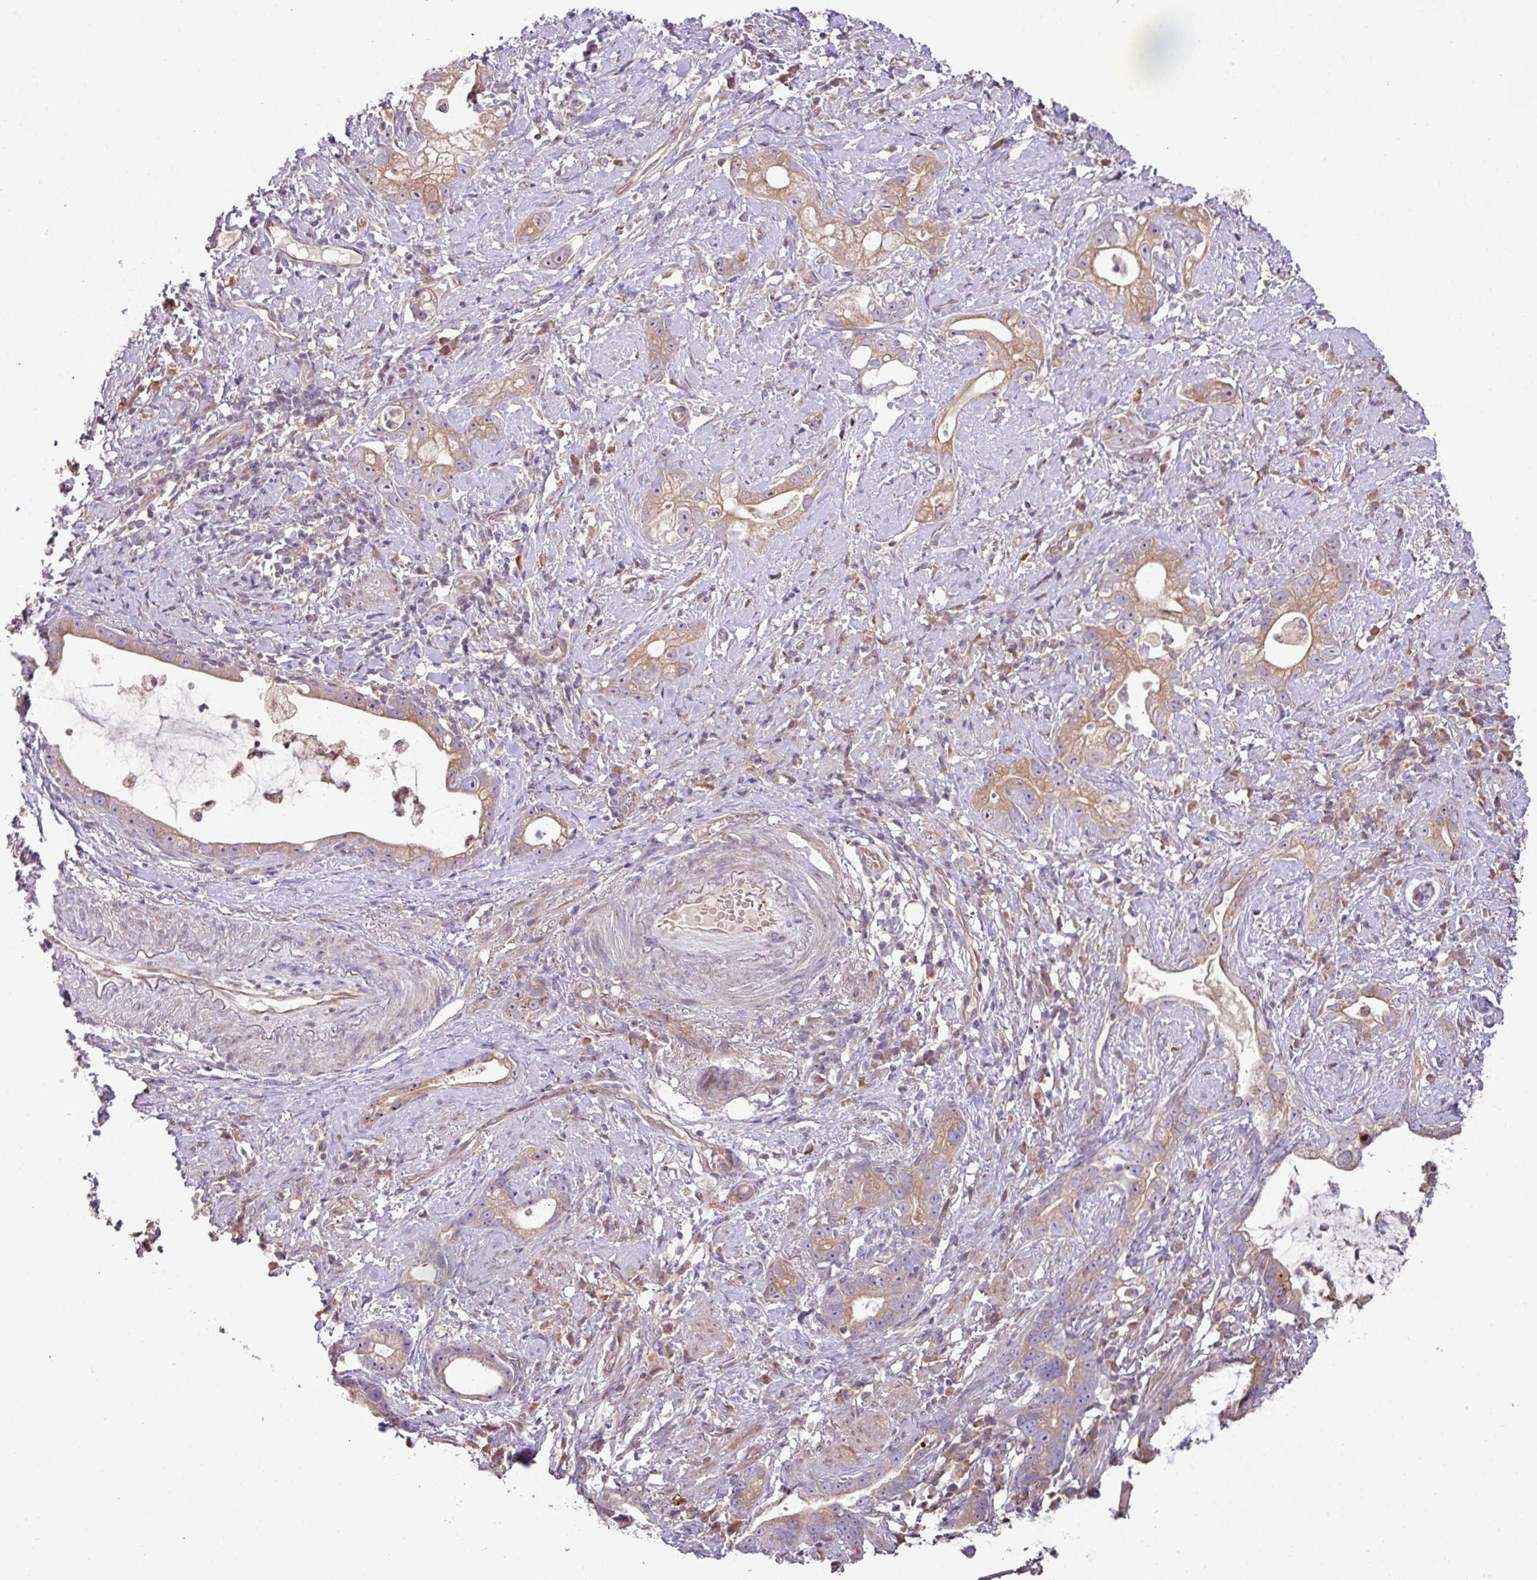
{"staining": {"intensity": "moderate", "quantity": ">75%", "location": "cytoplasmic/membranous"}, "tissue": "stomach cancer", "cell_type": "Tumor cells", "image_type": "cancer", "snomed": [{"axis": "morphology", "description": "Adenocarcinoma, NOS"}, {"axis": "topography", "description": "Stomach"}], "caption": "Immunohistochemical staining of stomach cancer exhibits moderate cytoplasmic/membranous protein expression in approximately >75% of tumor cells.", "gene": "COX18", "patient": {"sex": "male", "age": 55}}